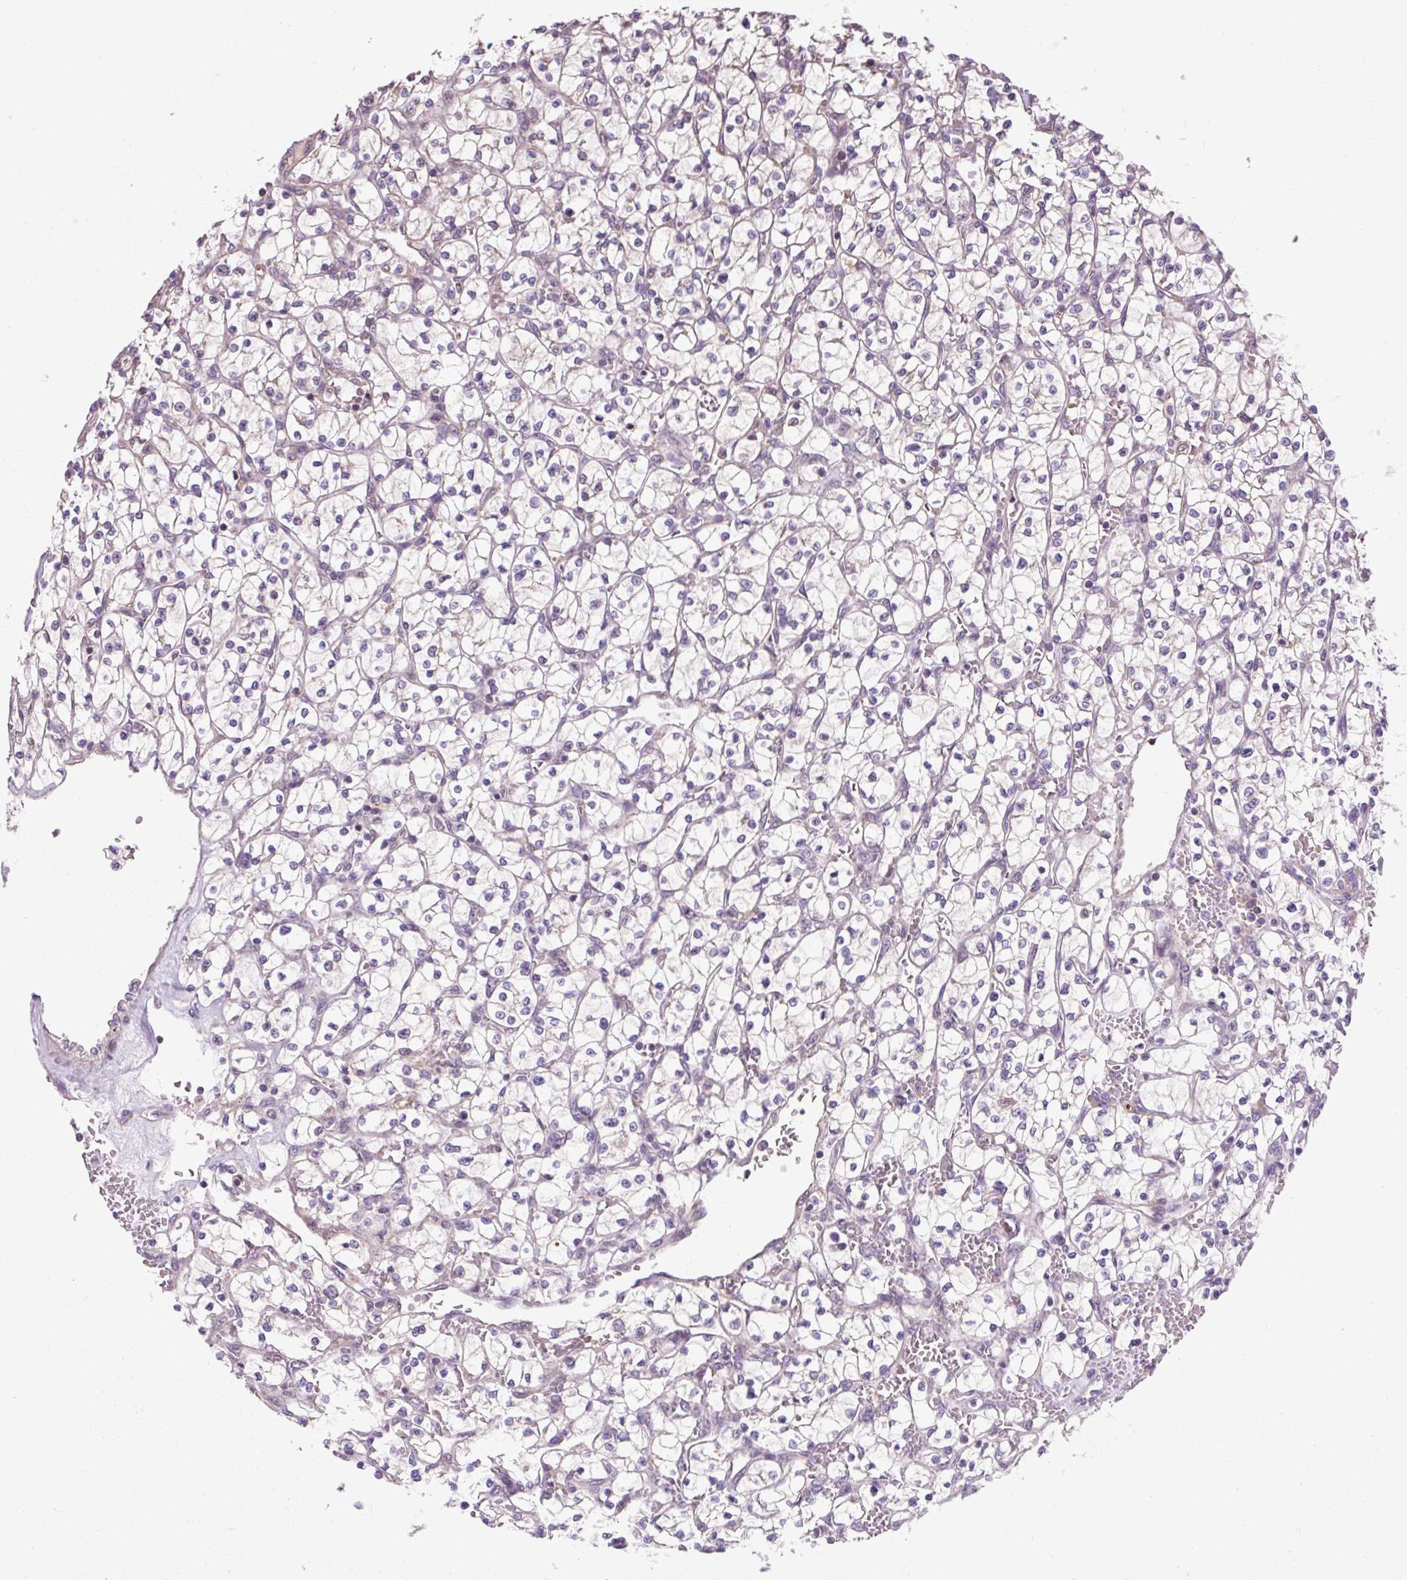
{"staining": {"intensity": "negative", "quantity": "none", "location": "none"}, "tissue": "renal cancer", "cell_type": "Tumor cells", "image_type": "cancer", "snomed": [{"axis": "morphology", "description": "Adenocarcinoma, NOS"}, {"axis": "topography", "description": "Kidney"}], "caption": "High power microscopy micrograph of an immunohistochemistry (IHC) micrograph of renal cancer (adenocarcinoma), revealing no significant positivity in tumor cells.", "gene": "PRIMPOL", "patient": {"sex": "female", "age": 64}}